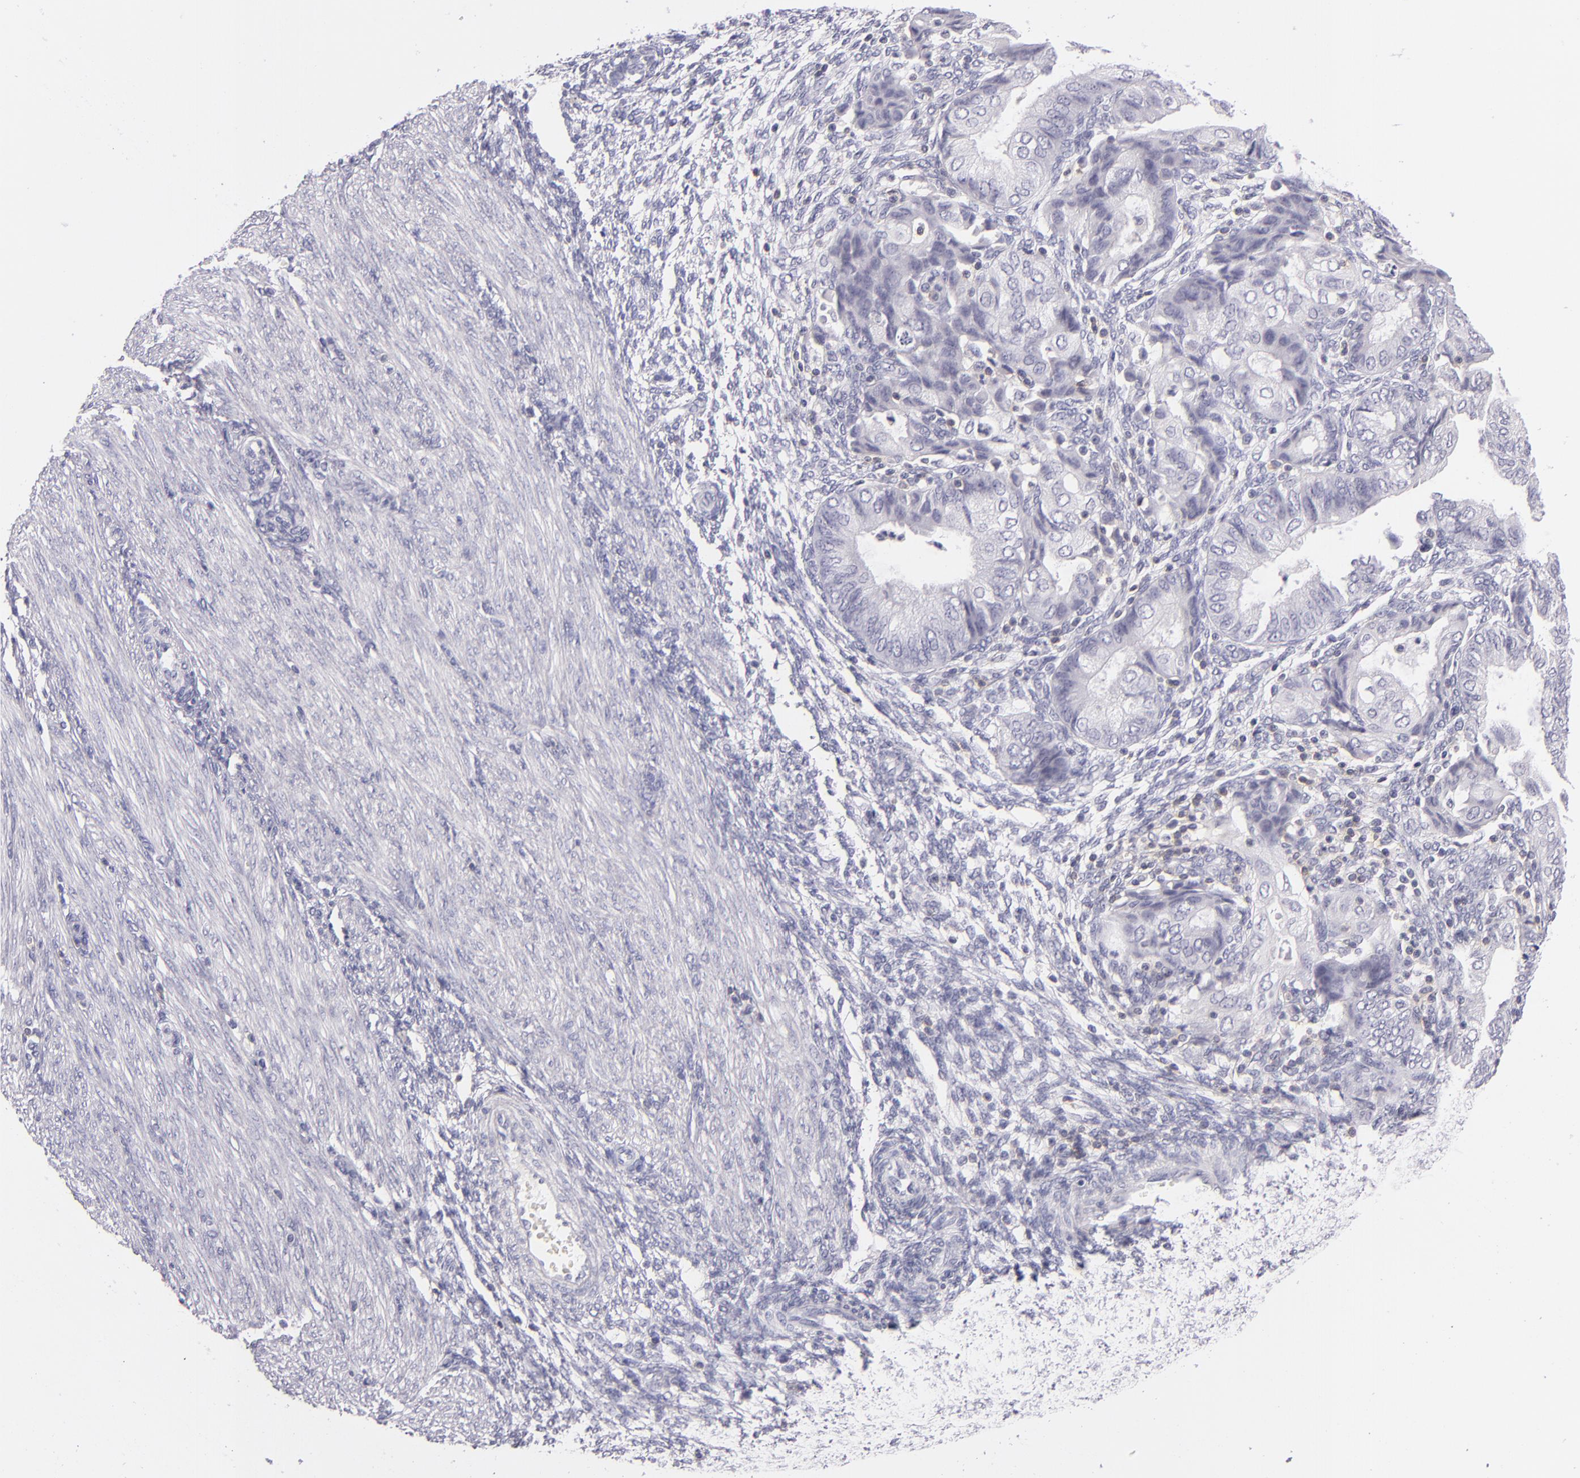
{"staining": {"intensity": "negative", "quantity": "none", "location": "none"}, "tissue": "endometrial cancer", "cell_type": "Tumor cells", "image_type": "cancer", "snomed": [{"axis": "morphology", "description": "Adenocarcinoma, NOS"}, {"axis": "topography", "description": "Endometrium"}], "caption": "The photomicrograph exhibits no significant expression in tumor cells of endometrial cancer (adenocarcinoma).", "gene": "CD48", "patient": {"sex": "female", "age": 51}}